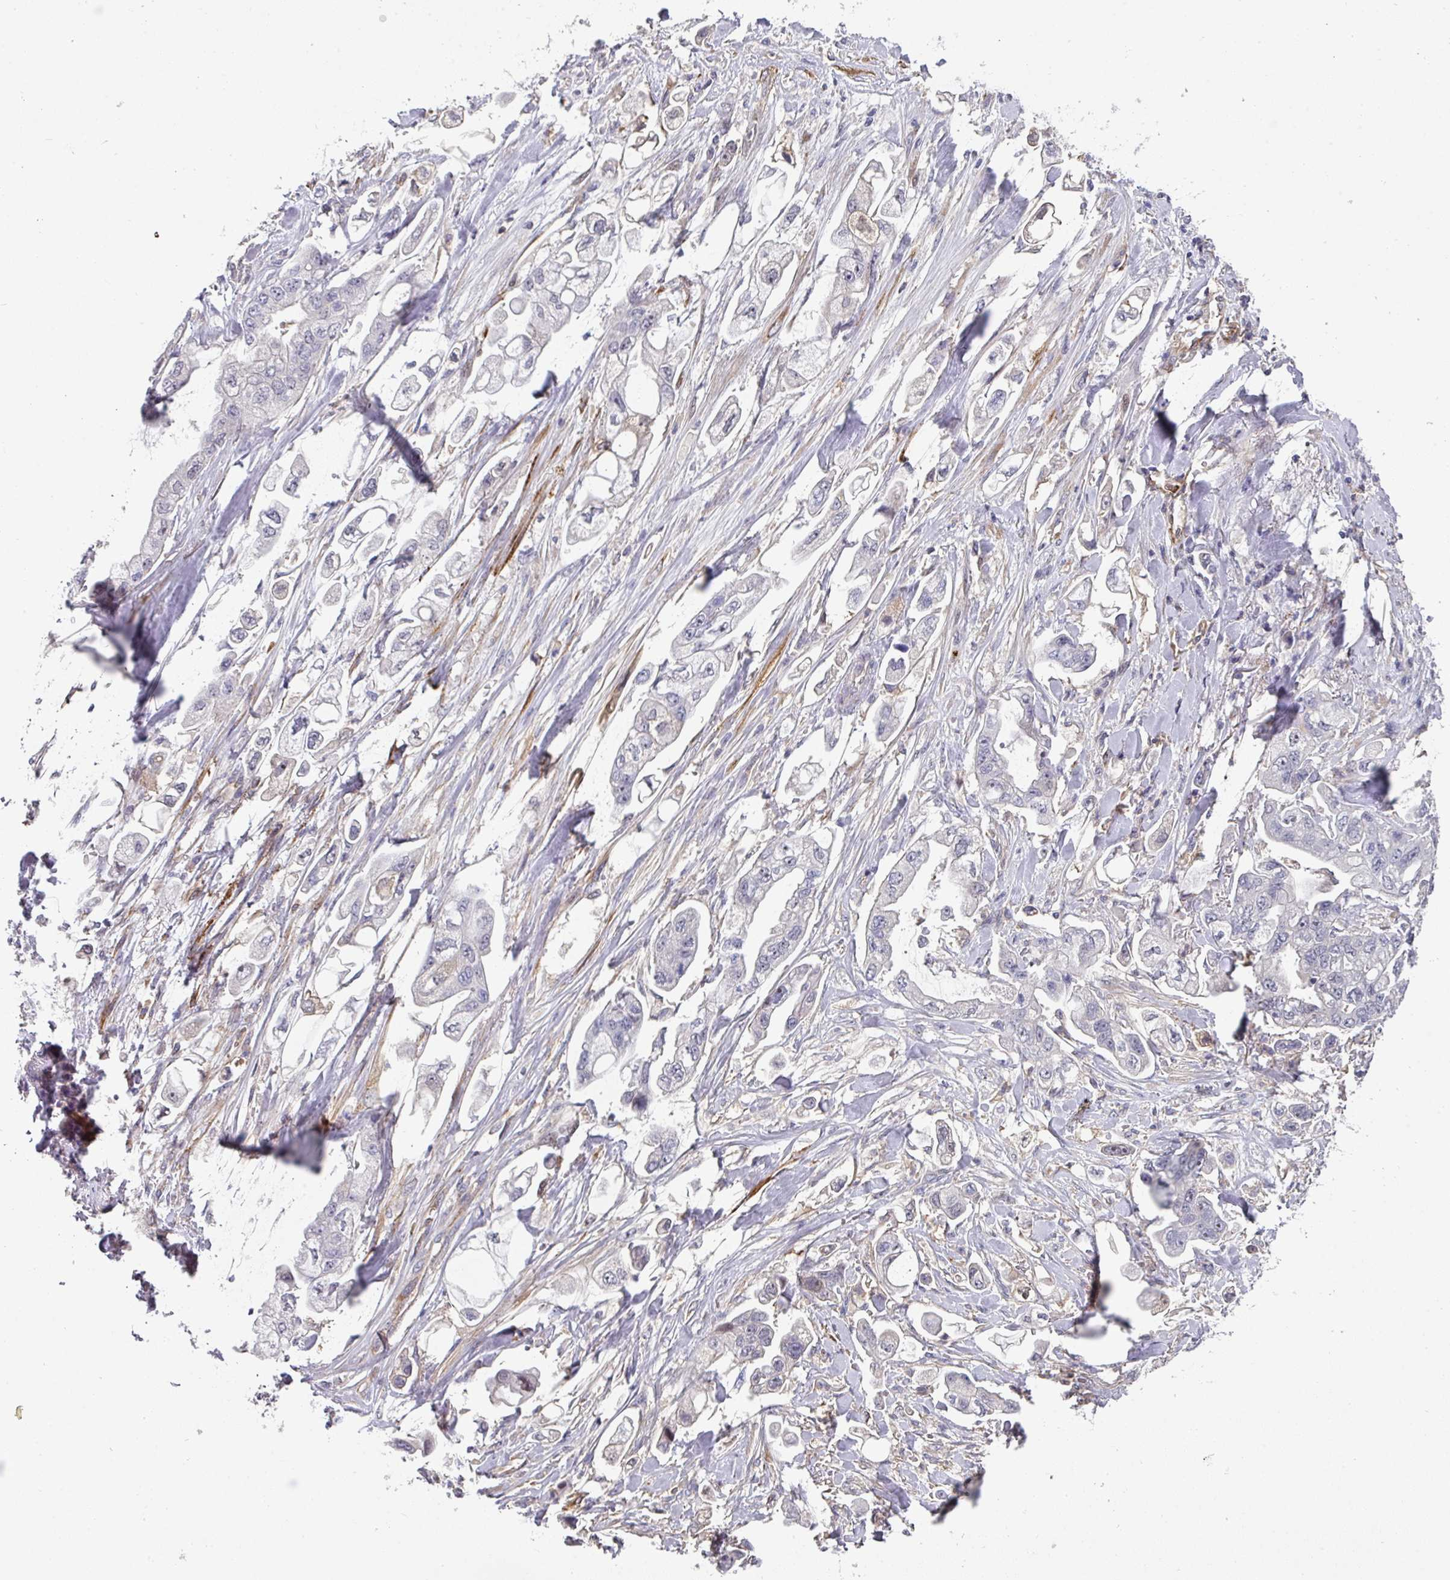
{"staining": {"intensity": "negative", "quantity": "none", "location": "none"}, "tissue": "stomach cancer", "cell_type": "Tumor cells", "image_type": "cancer", "snomed": [{"axis": "morphology", "description": "Adenocarcinoma, NOS"}, {"axis": "topography", "description": "Stomach"}], "caption": "Human stomach cancer (adenocarcinoma) stained for a protein using immunohistochemistry demonstrates no staining in tumor cells.", "gene": "BEND5", "patient": {"sex": "male", "age": 62}}